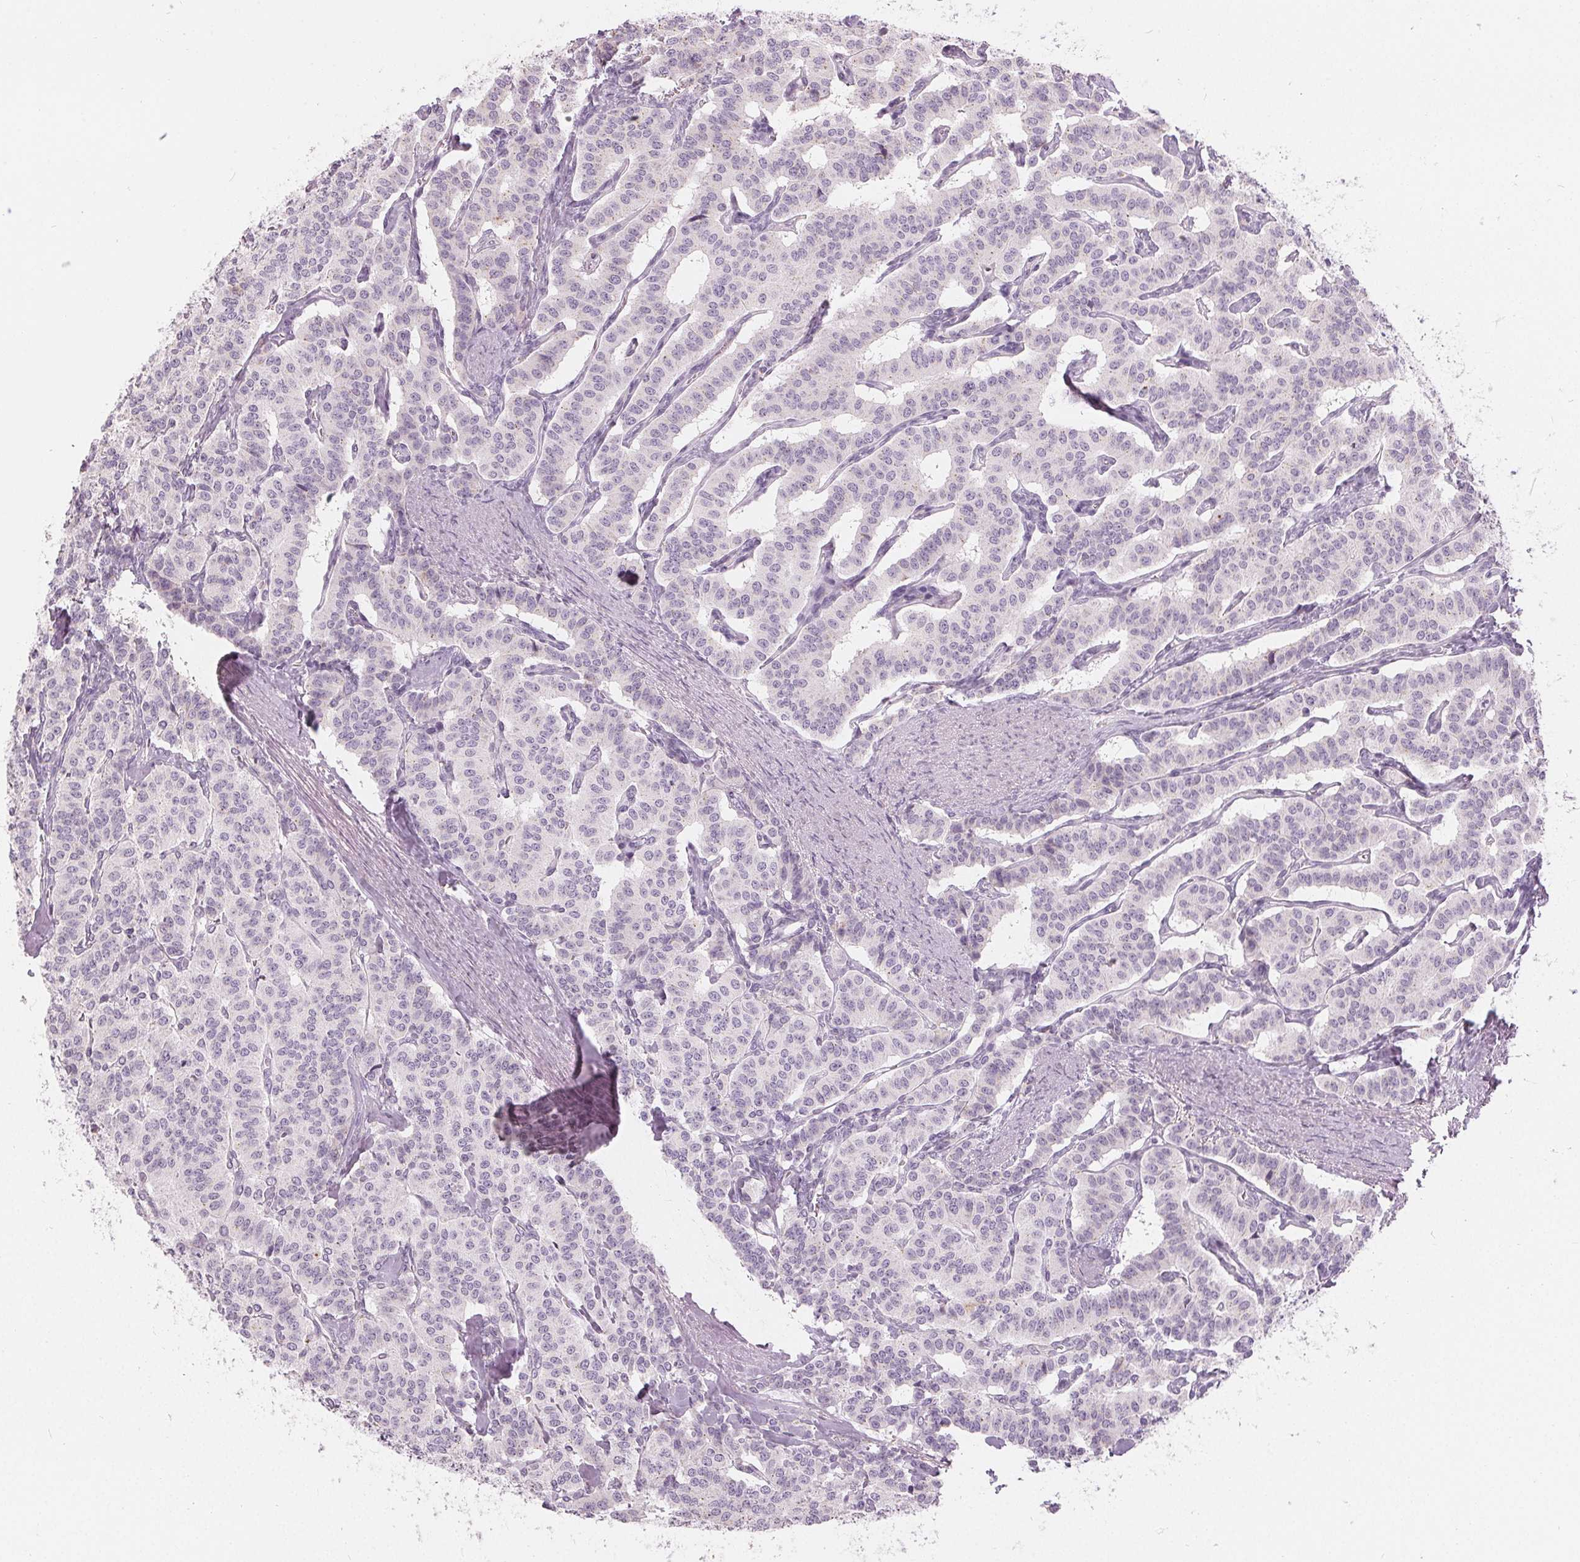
{"staining": {"intensity": "negative", "quantity": "none", "location": "none"}, "tissue": "carcinoid", "cell_type": "Tumor cells", "image_type": "cancer", "snomed": [{"axis": "morphology", "description": "Carcinoid, malignant, NOS"}, {"axis": "topography", "description": "Lung"}], "caption": "Micrograph shows no significant protein staining in tumor cells of carcinoid. (IHC, brightfield microscopy, high magnification).", "gene": "HOPX", "patient": {"sex": "female", "age": 46}}